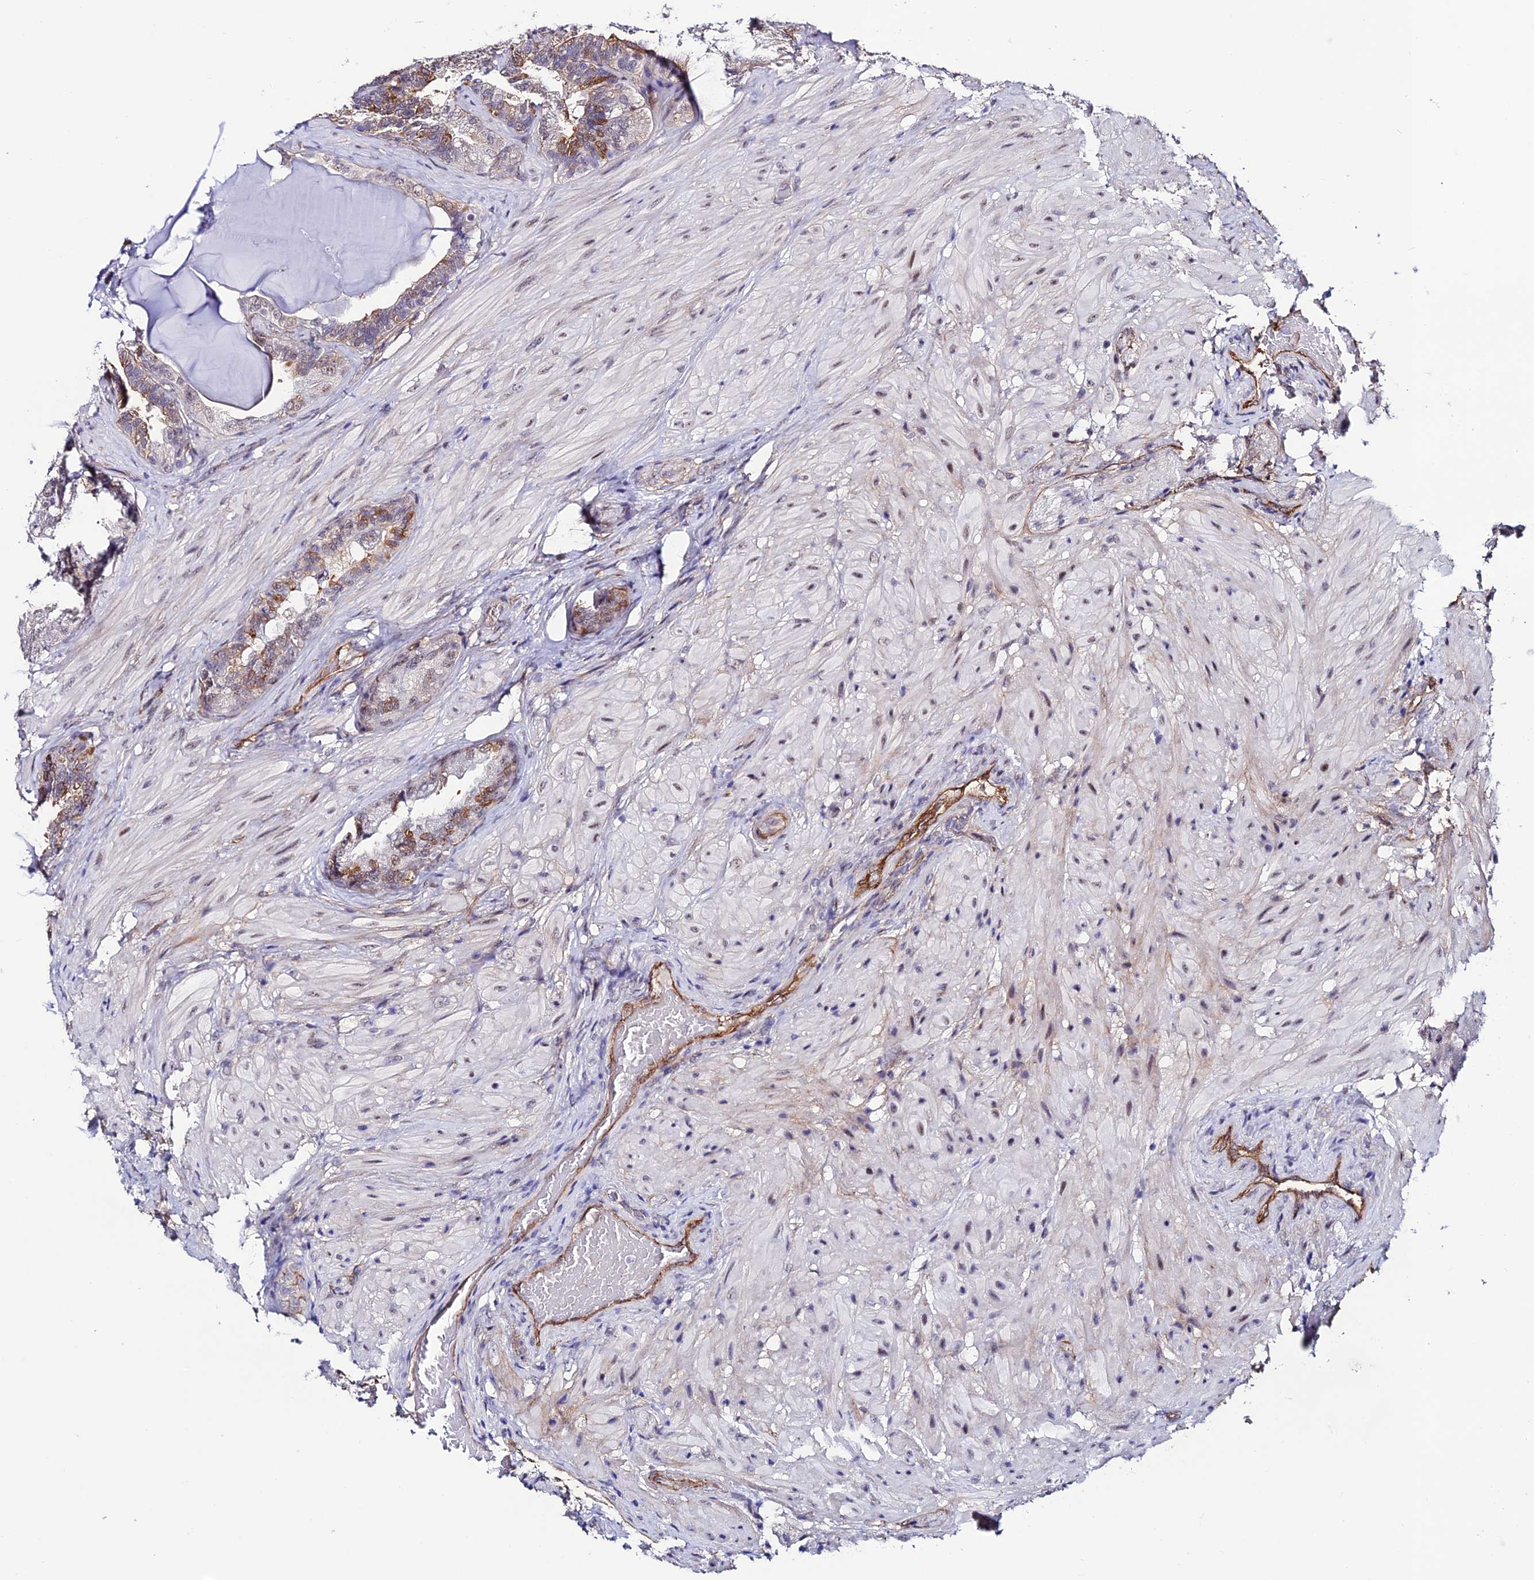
{"staining": {"intensity": "moderate", "quantity": "<25%", "location": "cytoplasmic/membranous"}, "tissue": "seminal vesicle", "cell_type": "Glandular cells", "image_type": "normal", "snomed": [{"axis": "morphology", "description": "Normal tissue, NOS"}, {"axis": "topography", "description": "Prostate and seminal vesicle, NOS"}, {"axis": "topography", "description": "Prostate"}, {"axis": "topography", "description": "Seminal veicle"}], "caption": "Seminal vesicle stained with DAB (3,3'-diaminobenzidine) immunohistochemistry shows low levels of moderate cytoplasmic/membranous positivity in about <25% of glandular cells. The protein of interest is shown in brown color, while the nuclei are stained blue.", "gene": "SYT15B", "patient": {"sex": "male", "age": 67}}